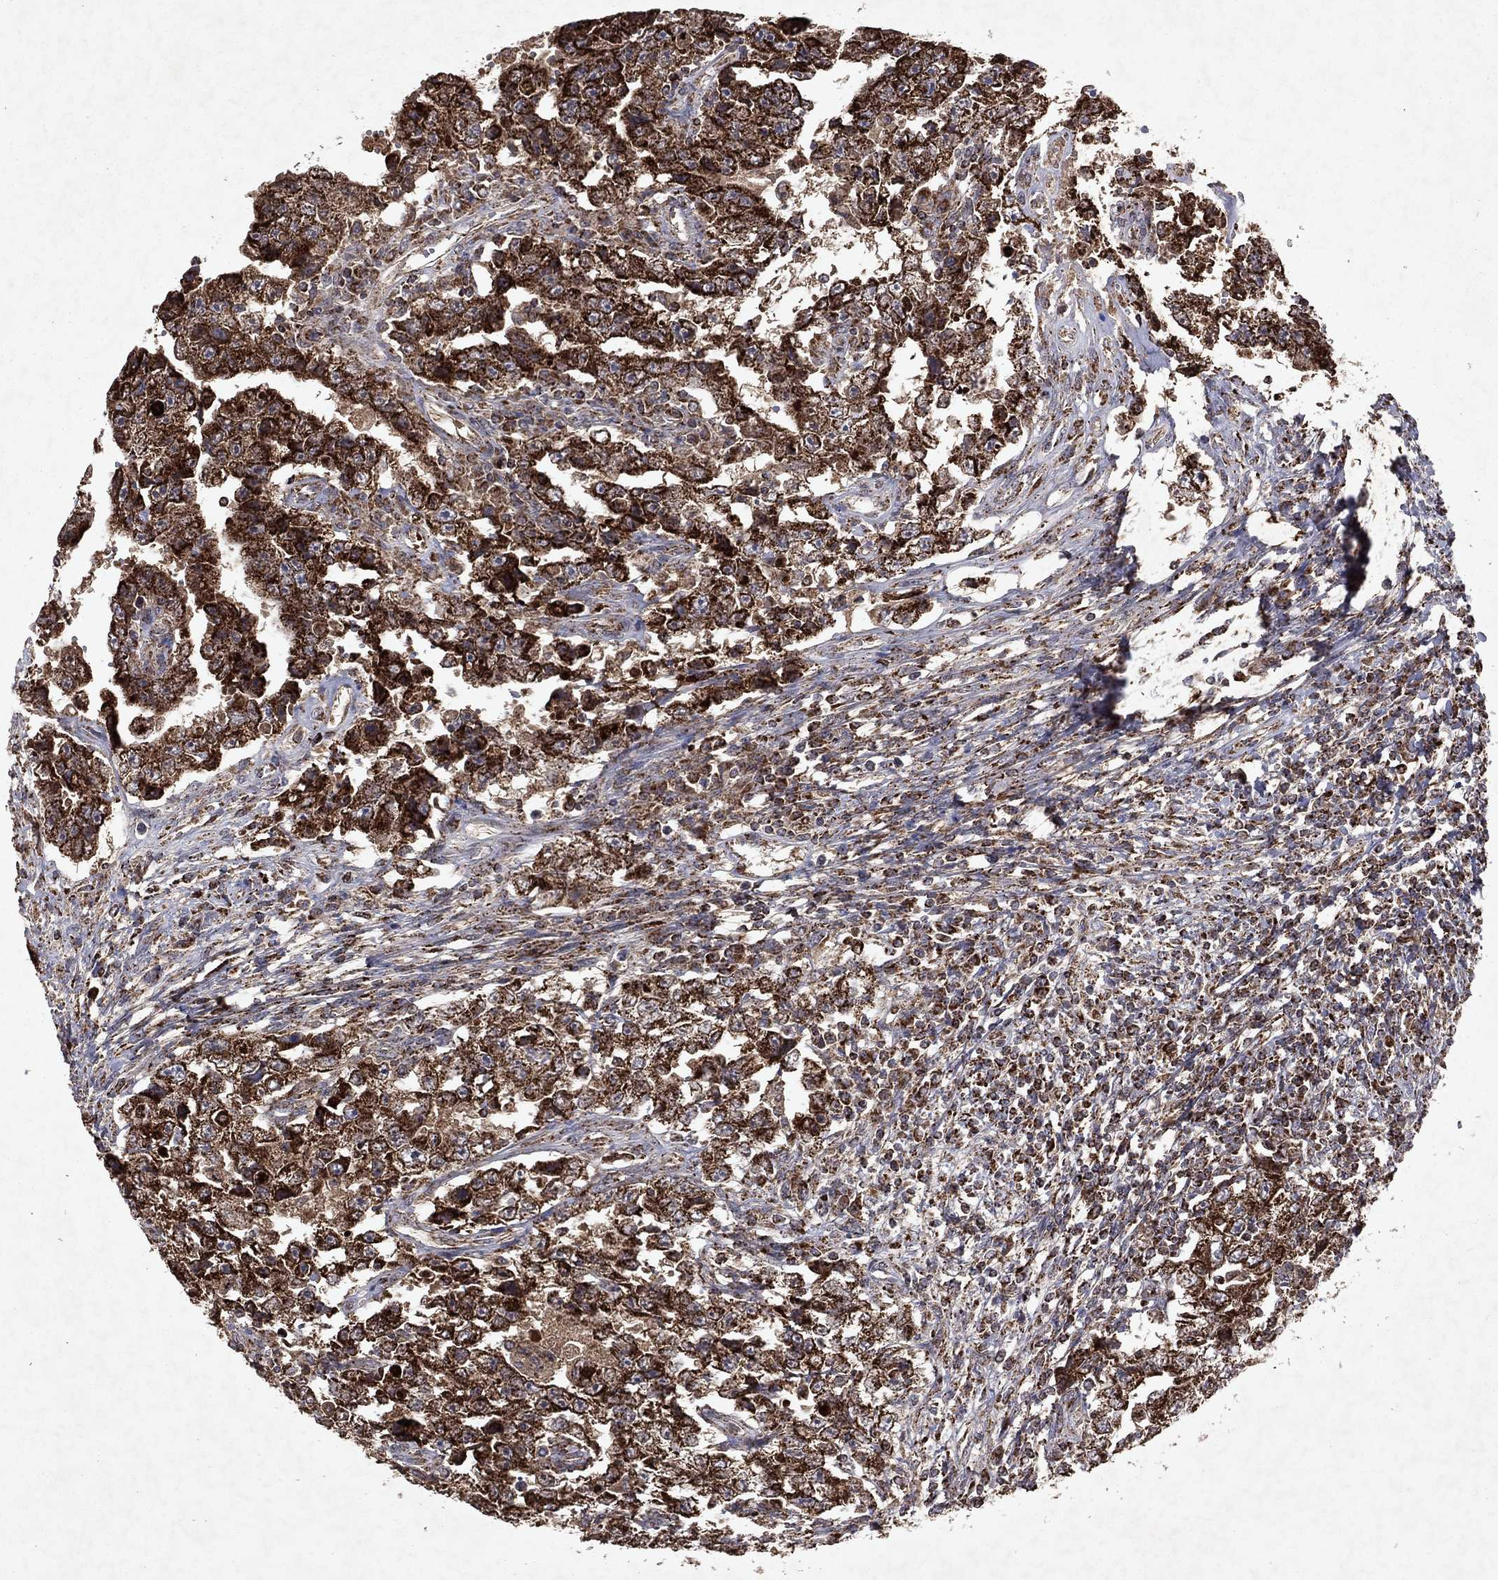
{"staining": {"intensity": "strong", "quantity": ">75%", "location": "cytoplasmic/membranous"}, "tissue": "testis cancer", "cell_type": "Tumor cells", "image_type": "cancer", "snomed": [{"axis": "morphology", "description": "Carcinoma, Embryonal, NOS"}, {"axis": "topography", "description": "Testis"}], "caption": "Embryonal carcinoma (testis) stained for a protein exhibits strong cytoplasmic/membranous positivity in tumor cells.", "gene": "PYROXD2", "patient": {"sex": "male", "age": 26}}